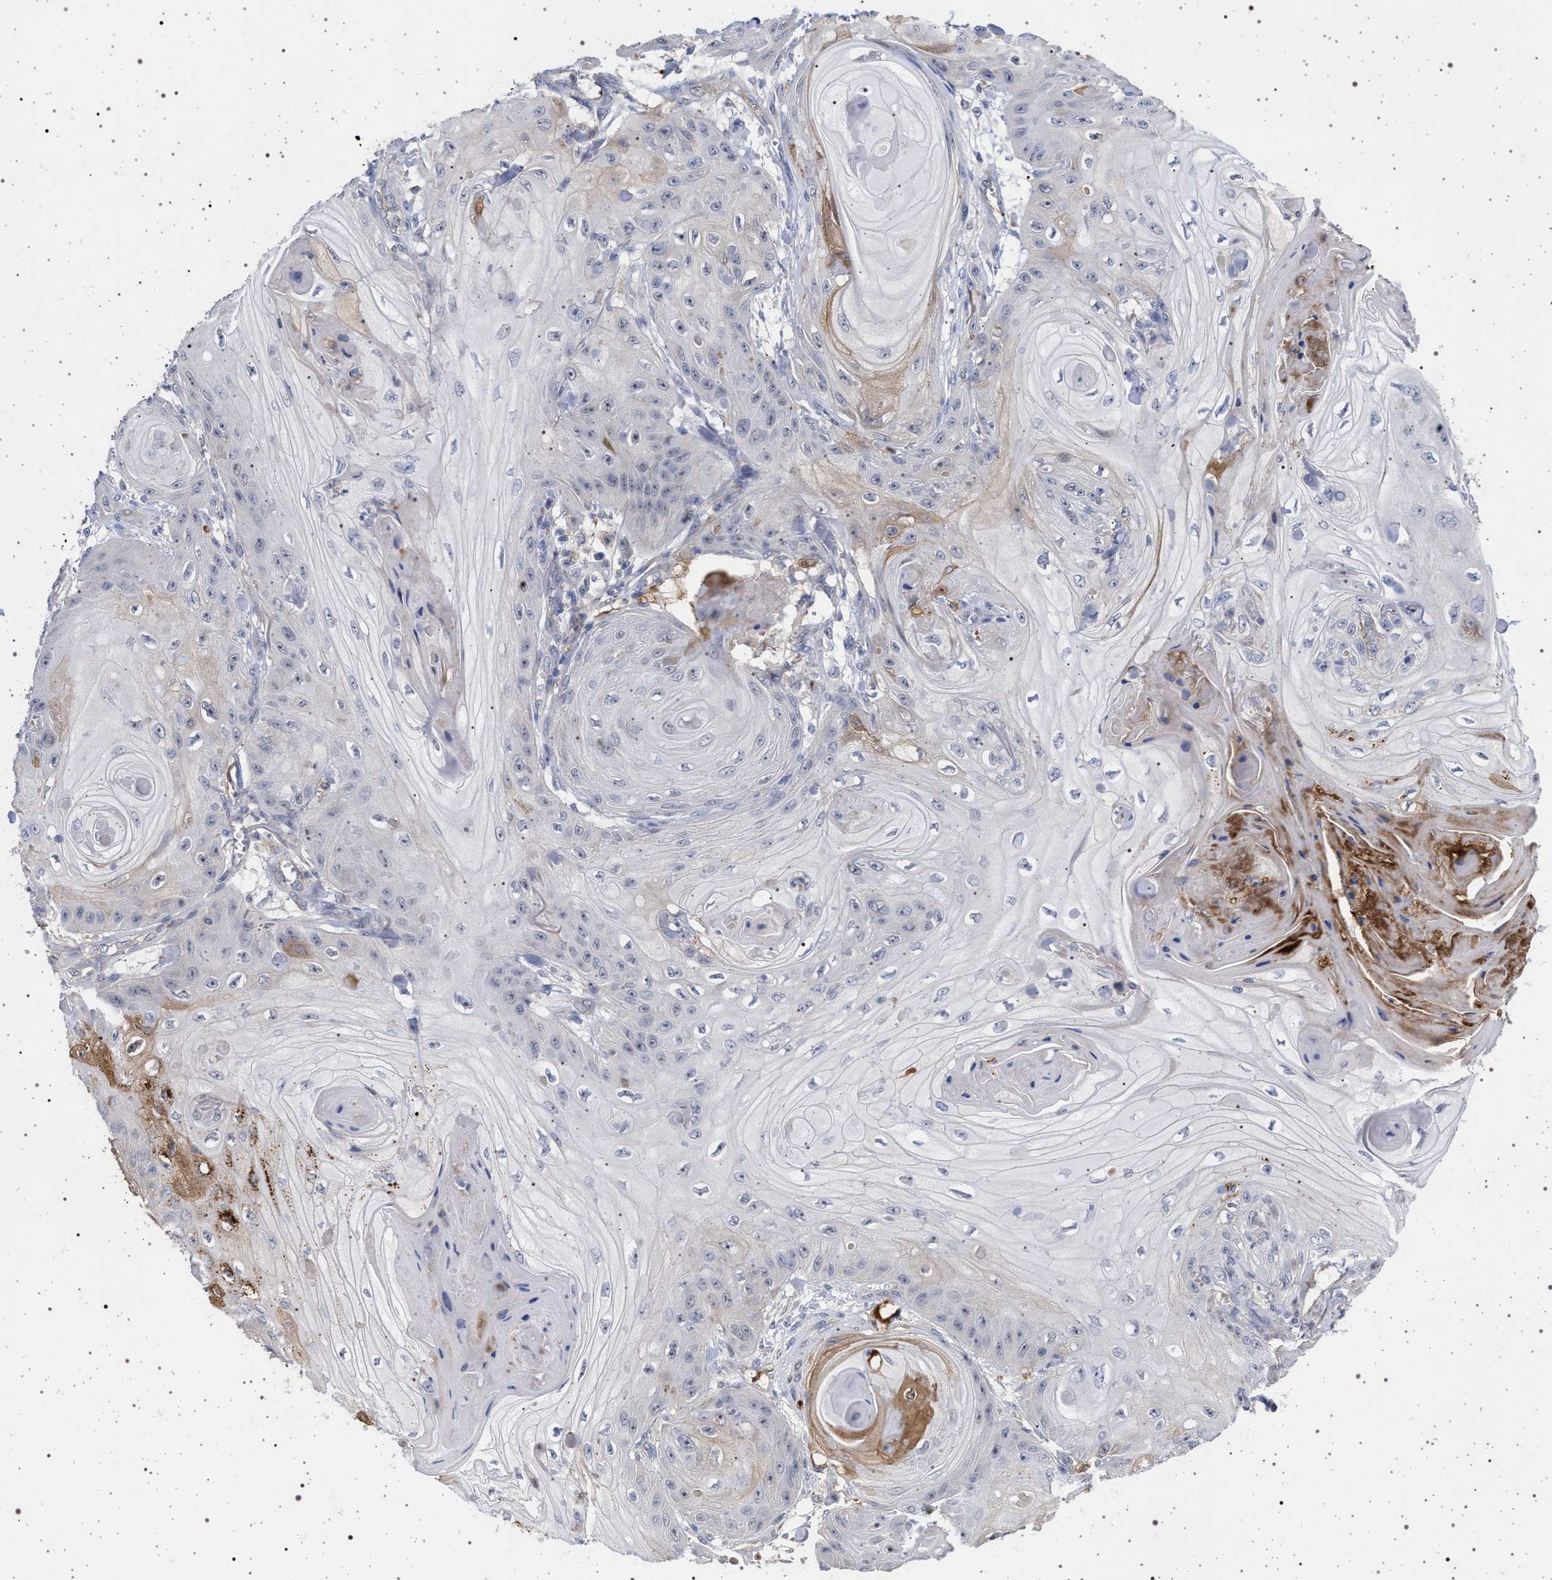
{"staining": {"intensity": "negative", "quantity": "none", "location": "none"}, "tissue": "skin cancer", "cell_type": "Tumor cells", "image_type": "cancer", "snomed": [{"axis": "morphology", "description": "Squamous cell carcinoma, NOS"}, {"axis": "topography", "description": "Skin"}], "caption": "IHC of human skin squamous cell carcinoma reveals no expression in tumor cells.", "gene": "RBM48", "patient": {"sex": "male", "age": 74}}